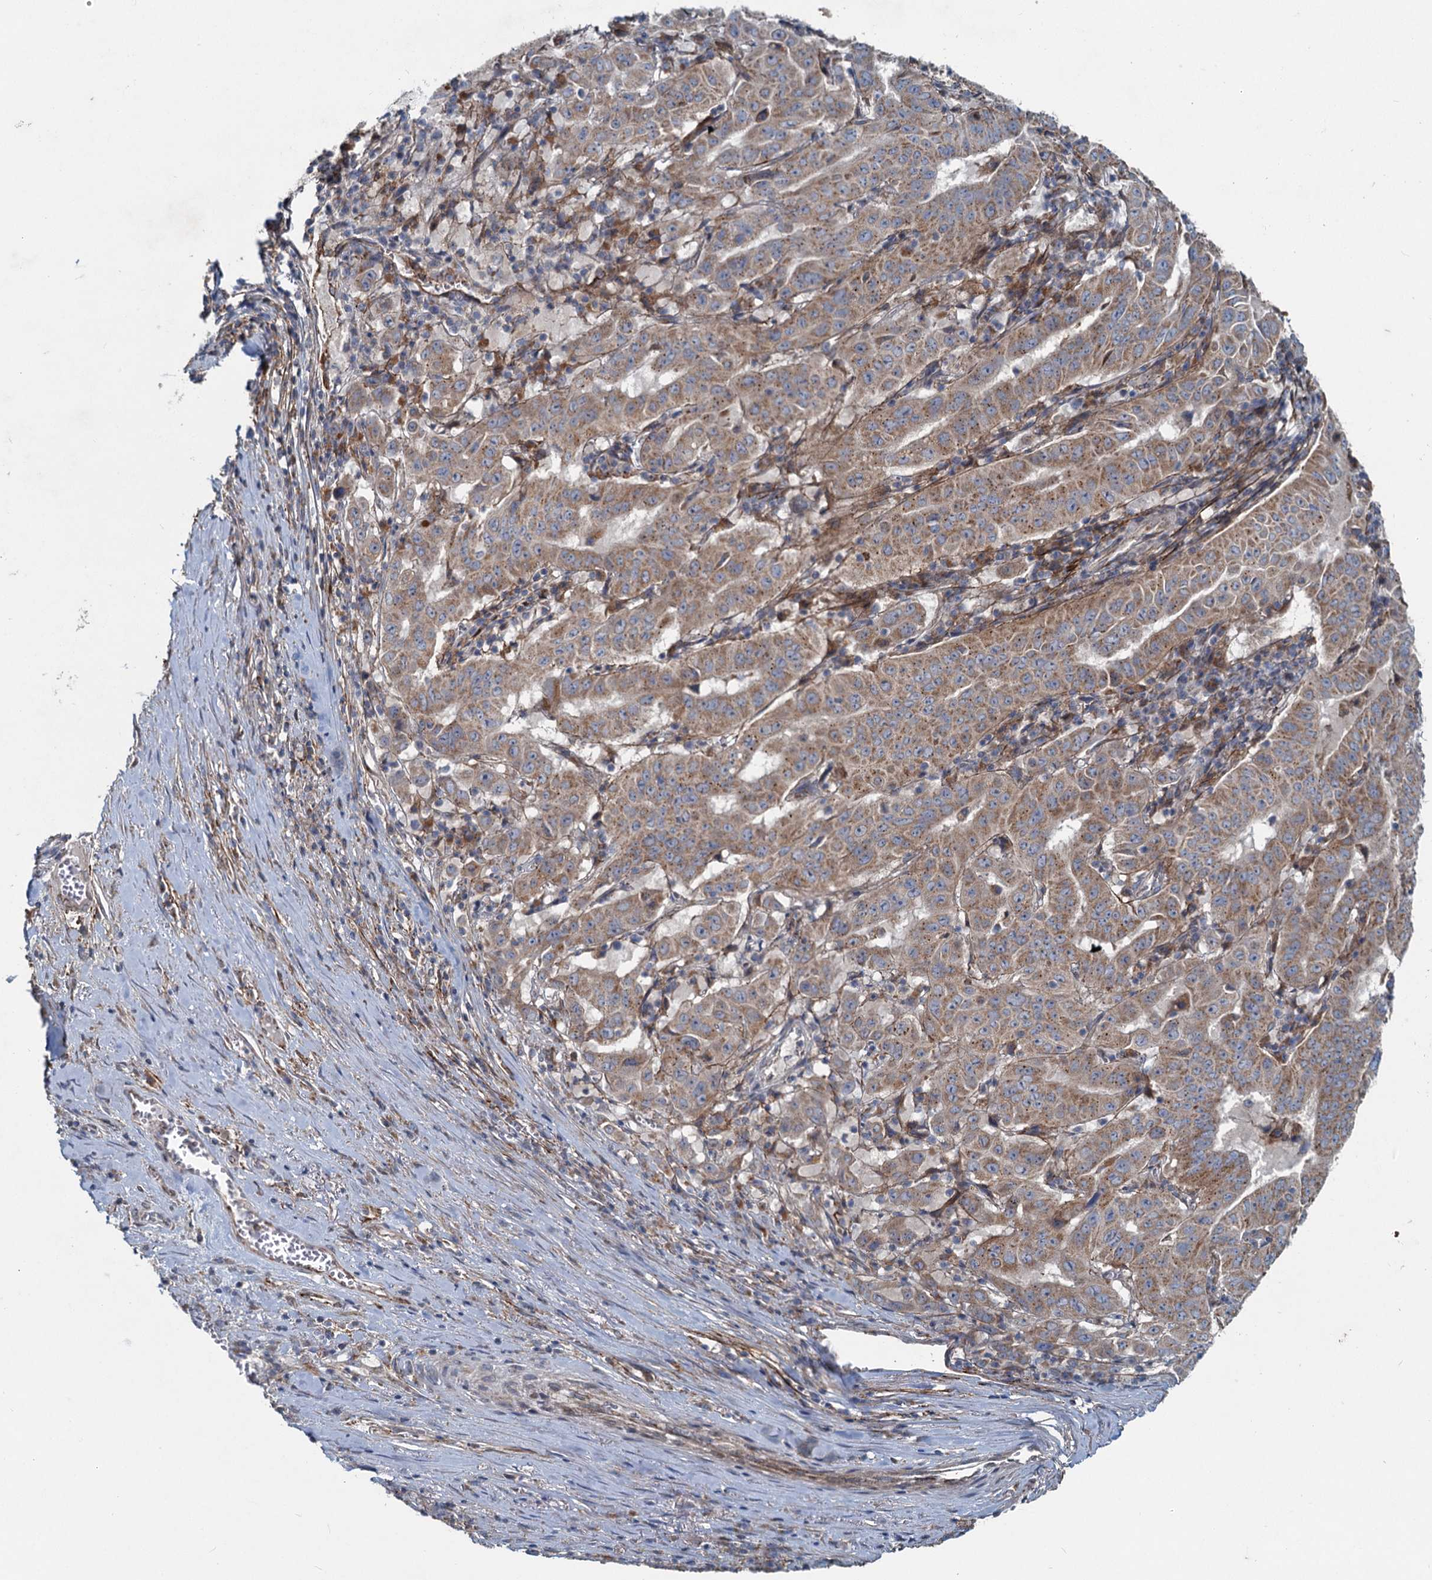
{"staining": {"intensity": "moderate", "quantity": ">75%", "location": "cytoplasmic/membranous"}, "tissue": "pancreatic cancer", "cell_type": "Tumor cells", "image_type": "cancer", "snomed": [{"axis": "morphology", "description": "Adenocarcinoma, NOS"}, {"axis": "topography", "description": "Pancreas"}], "caption": "A medium amount of moderate cytoplasmic/membranous expression is present in about >75% of tumor cells in pancreatic adenocarcinoma tissue.", "gene": "ADCY2", "patient": {"sex": "male", "age": 63}}